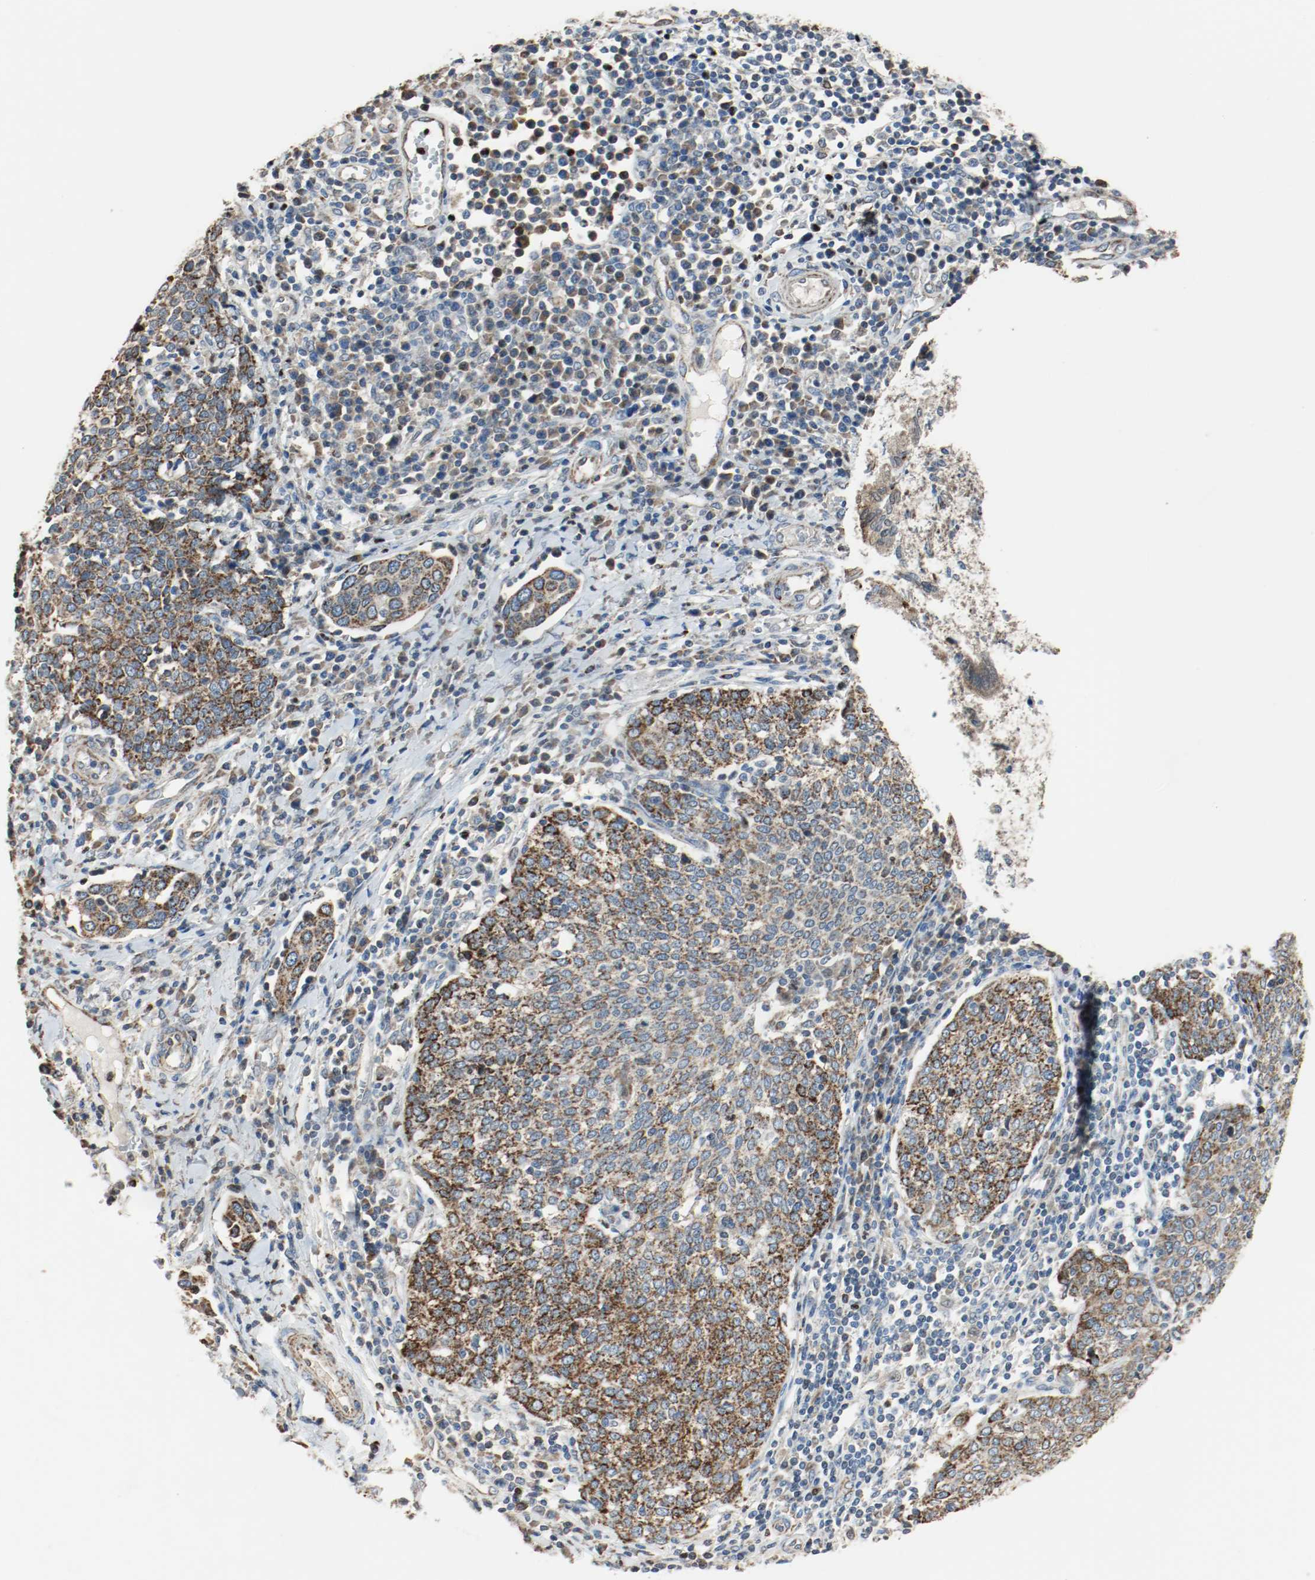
{"staining": {"intensity": "strong", "quantity": ">75%", "location": "cytoplasmic/membranous"}, "tissue": "cervical cancer", "cell_type": "Tumor cells", "image_type": "cancer", "snomed": [{"axis": "morphology", "description": "Squamous cell carcinoma, NOS"}, {"axis": "topography", "description": "Cervix"}], "caption": "A brown stain labels strong cytoplasmic/membranous expression of a protein in cervical squamous cell carcinoma tumor cells.", "gene": "ALDH4A1", "patient": {"sex": "female", "age": 40}}